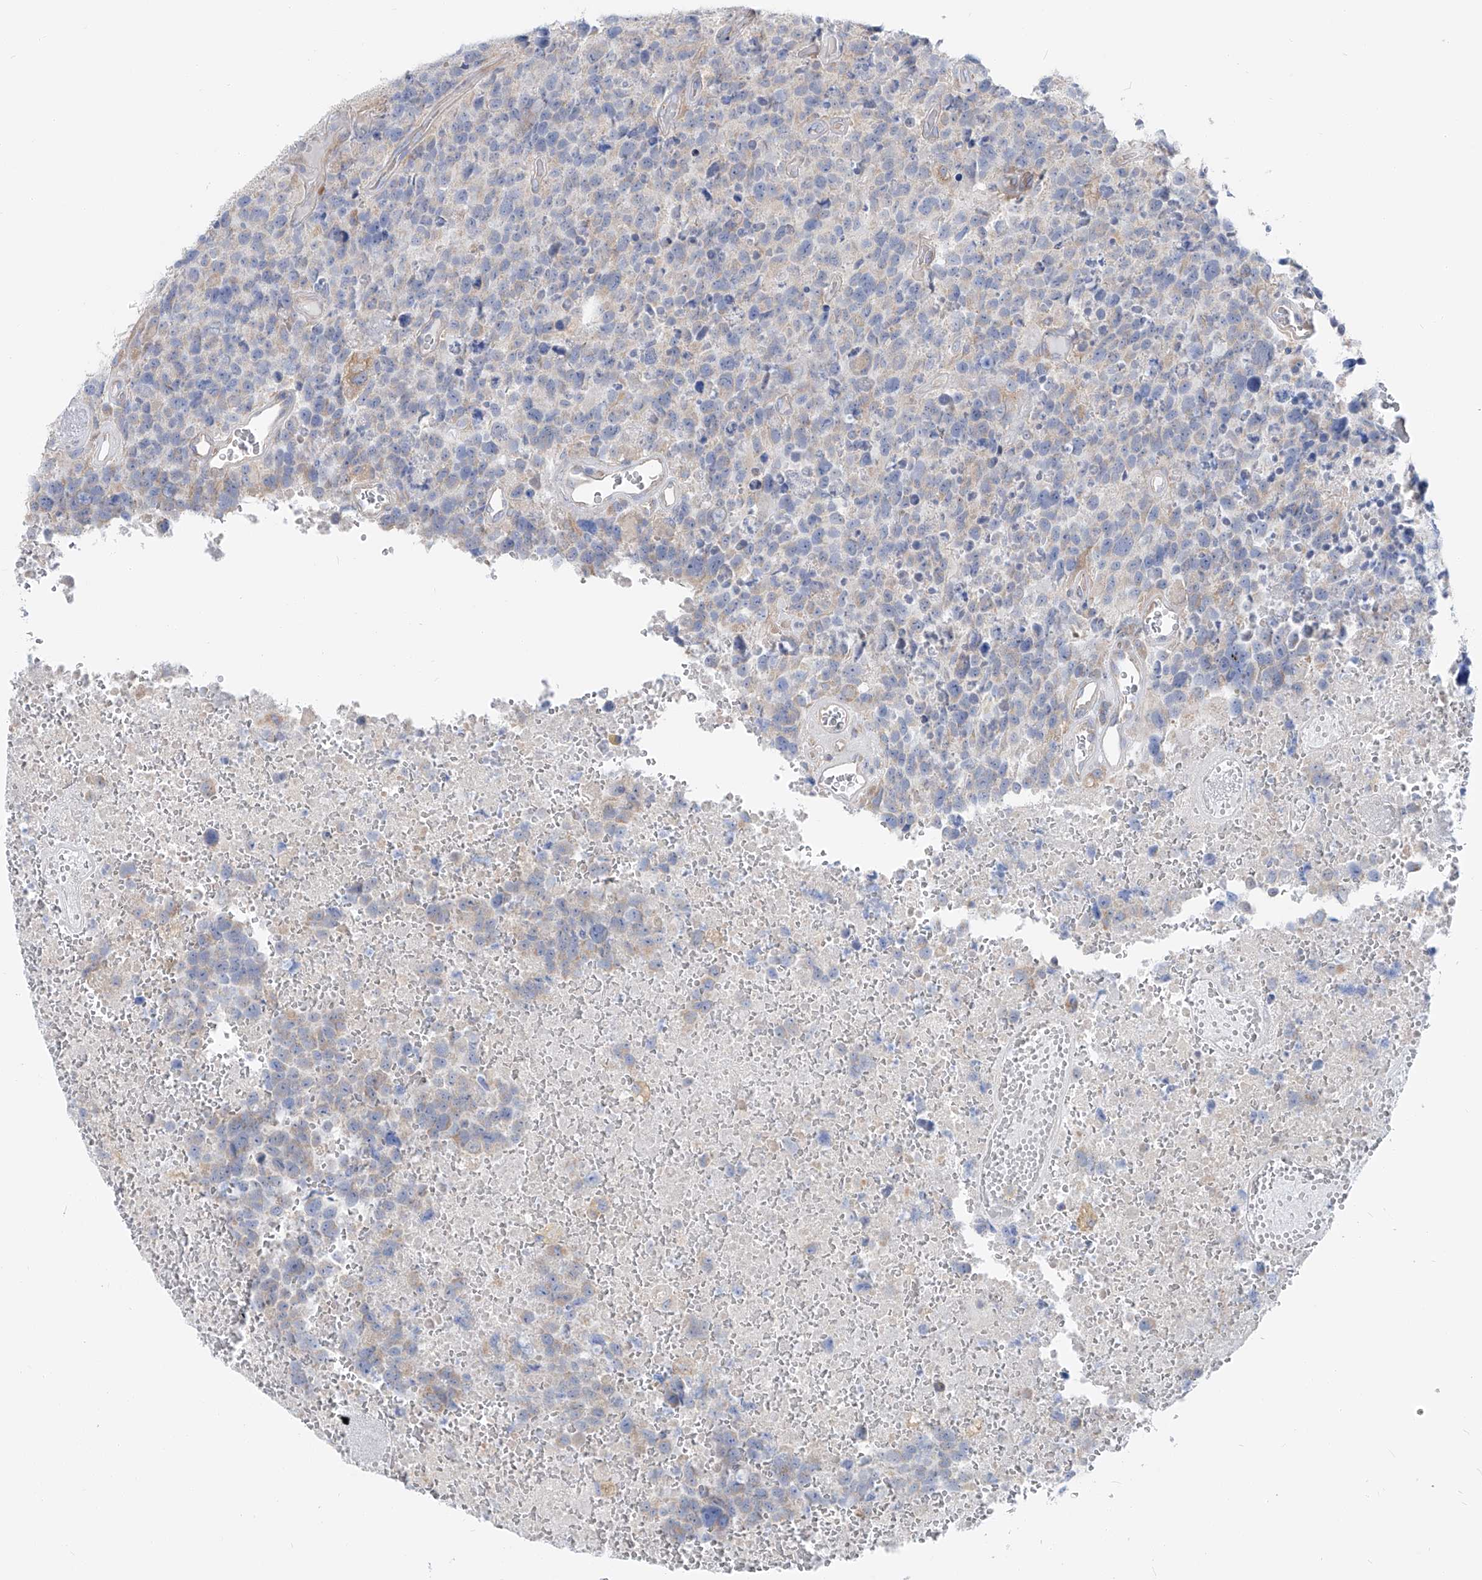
{"staining": {"intensity": "negative", "quantity": "none", "location": "none"}, "tissue": "glioma", "cell_type": "Tumor cells", "image_type": "cancer", "snomed": [{"axis": "morphology", "description": "Glioma, malignant, High grade"}, {"axis": "topography", "description": "Brain"}], "caption": "The histopathology image demonstrates no staining of tumor cells in malignant glioma (high-grade). (Immunohistochemistry, brightfield microscopy, high magnification).", "gene": "UFL1", "patient": {"sex": "male", "age": 69}}